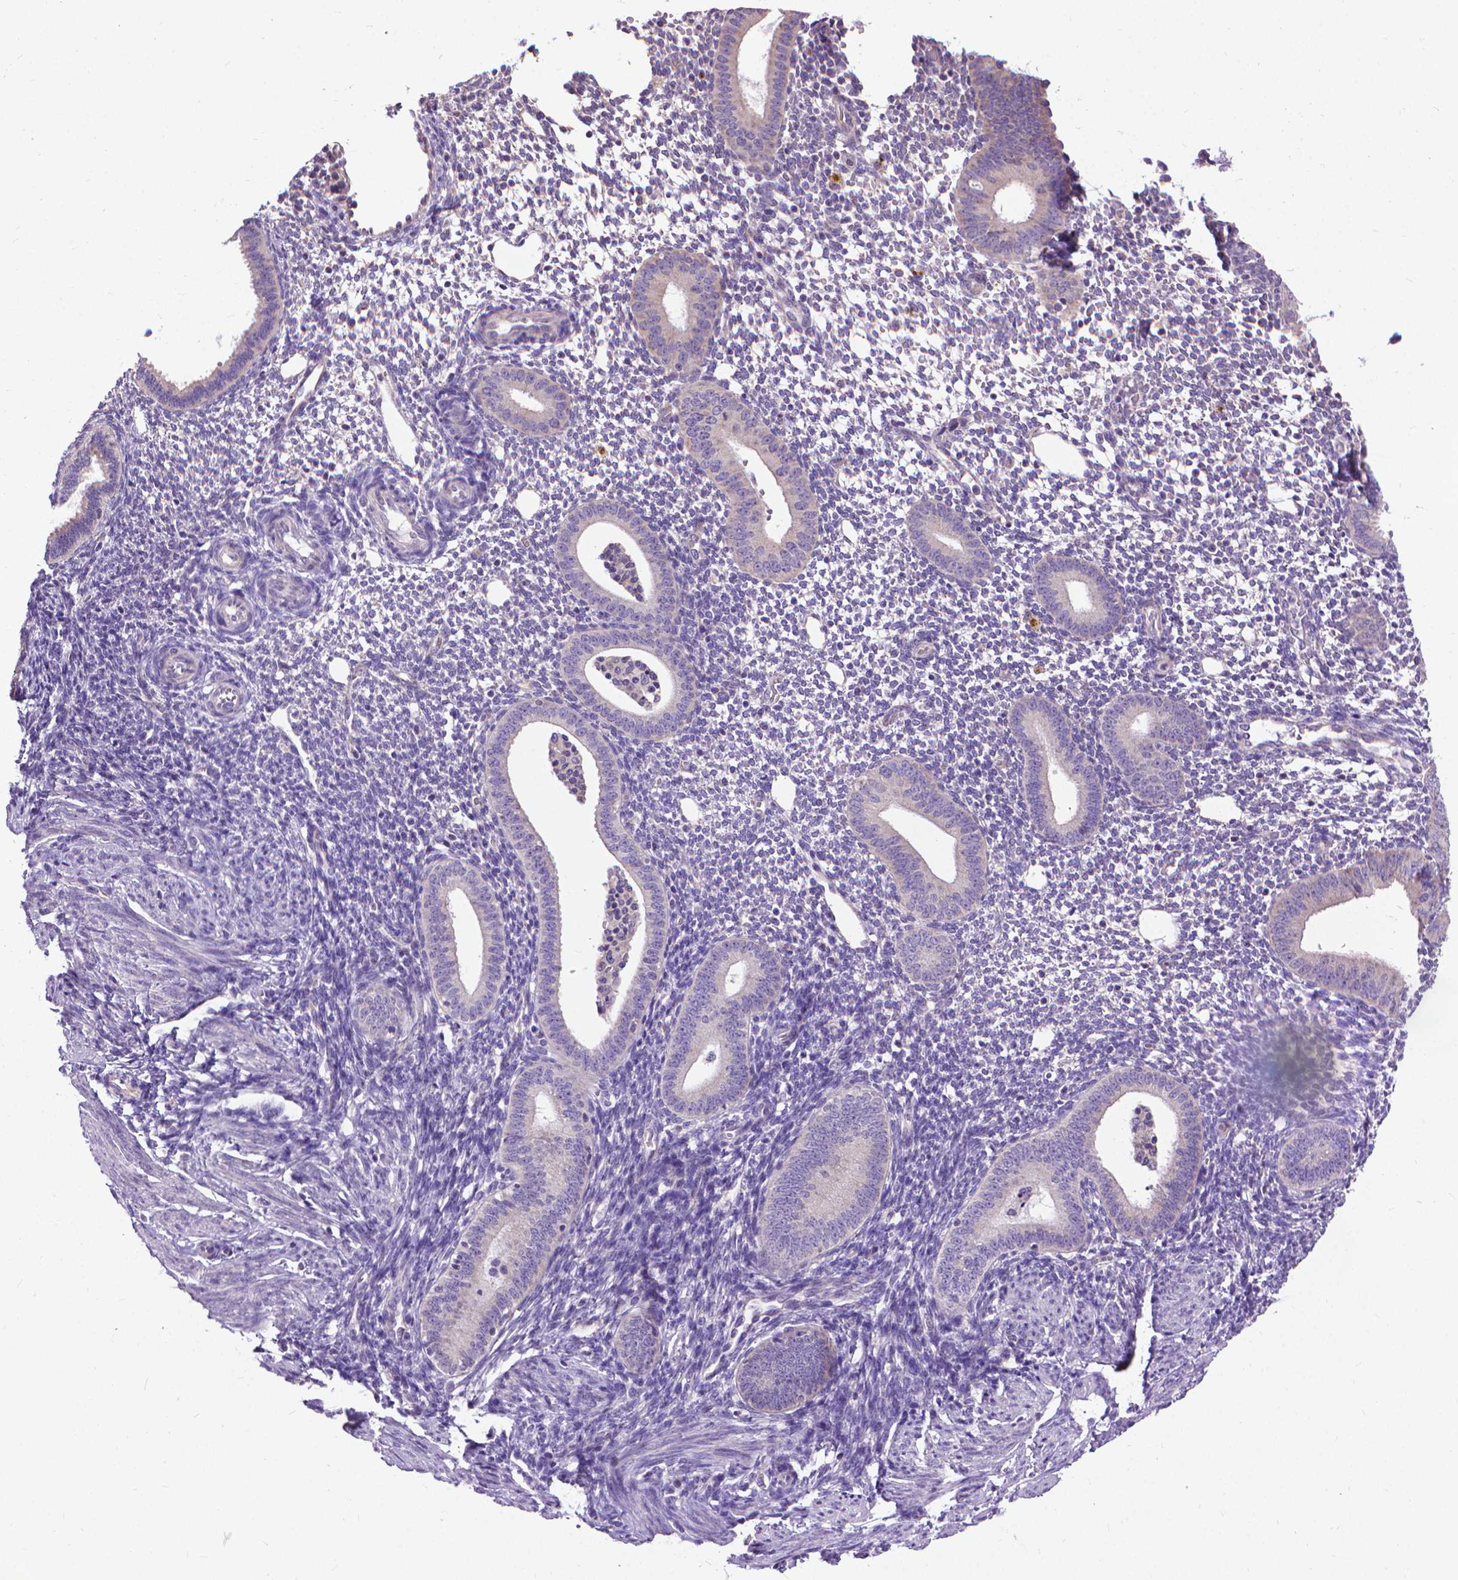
{"staining": {"intensity": "negative", "quantity": "none", "location": "none"}, "tissue": "endometrium", "cell_type": "Cells in endometrial stroma", "image_type": "normal", "snomed": [{"axis": "morphology", "description": "Normal tissue, NOS"}, {"axis": "topography", "description": "Endometrium"}], "caption": "Immunohistochemistry of benign human endometrium exhibits no expression in cells in endometrial stroma.", "gene": "SYN1", "patient": {"sex": "female", "age": 40}}